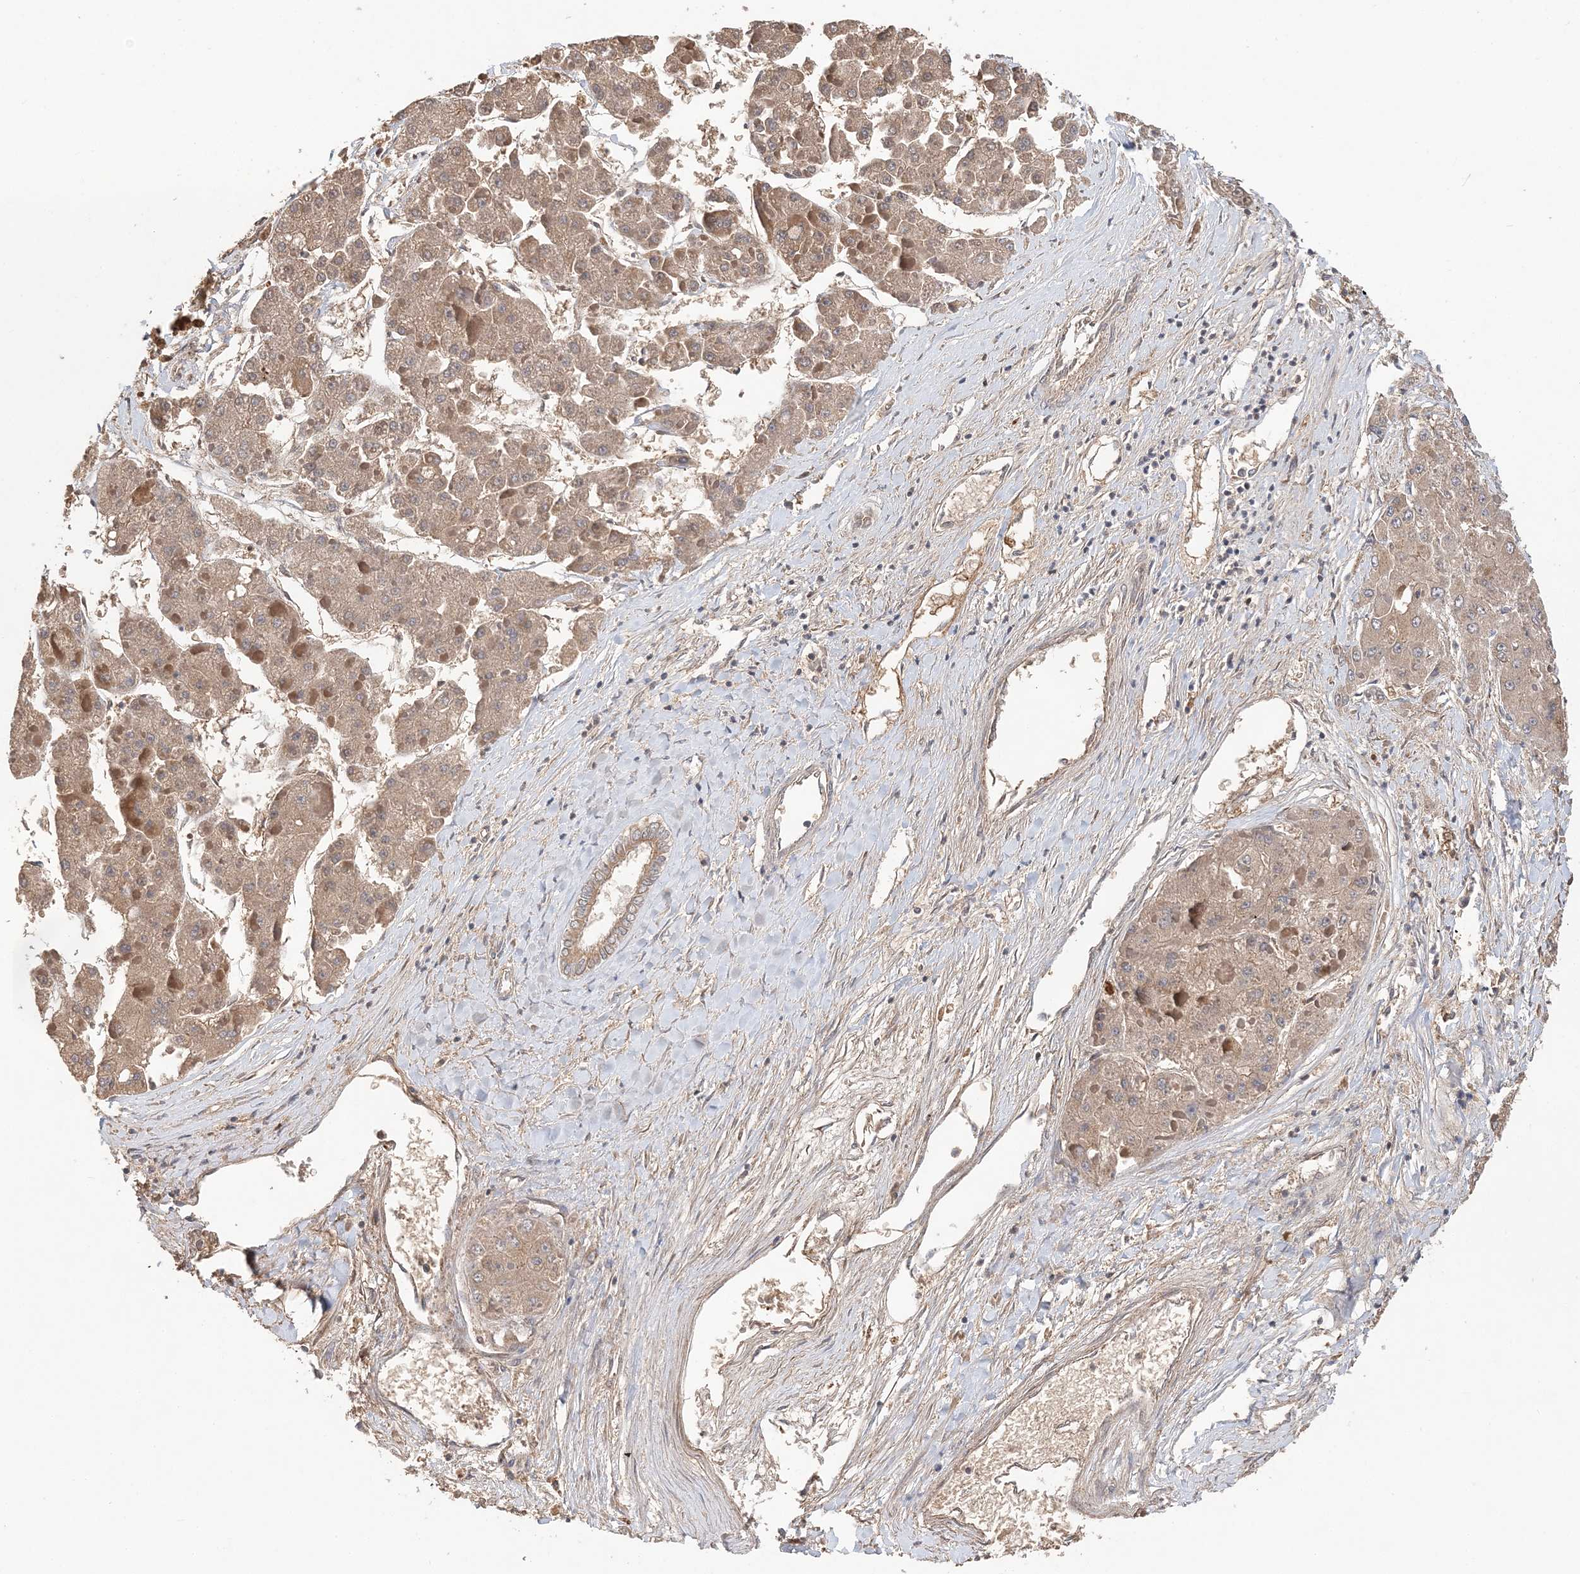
{"staining": {"intensity": "weak", "quantity": ">75%", "location": "cytoplasmic/membranous"}, "tissue": "liver cancer", "cell_type": "Tumor cells", "image_type": "cancer", "snomed": [{"axis": "morphology", "description": "Carcinoma, Hepatocellular, NOS"}, {"axis": "topography", "description": "Liver"}], "caption": "Brown immunohistochemical staining in liver cancer (hepatocellular carcinoma) demonstrates weak cytoplasmic/membranous expression in approximately >75% of tumor cells. (DAB IHC, brown staining for protein, blue staining for nuclei).", "gene": "SYCP3", "patient": {"sex": "female", "age": 73}}